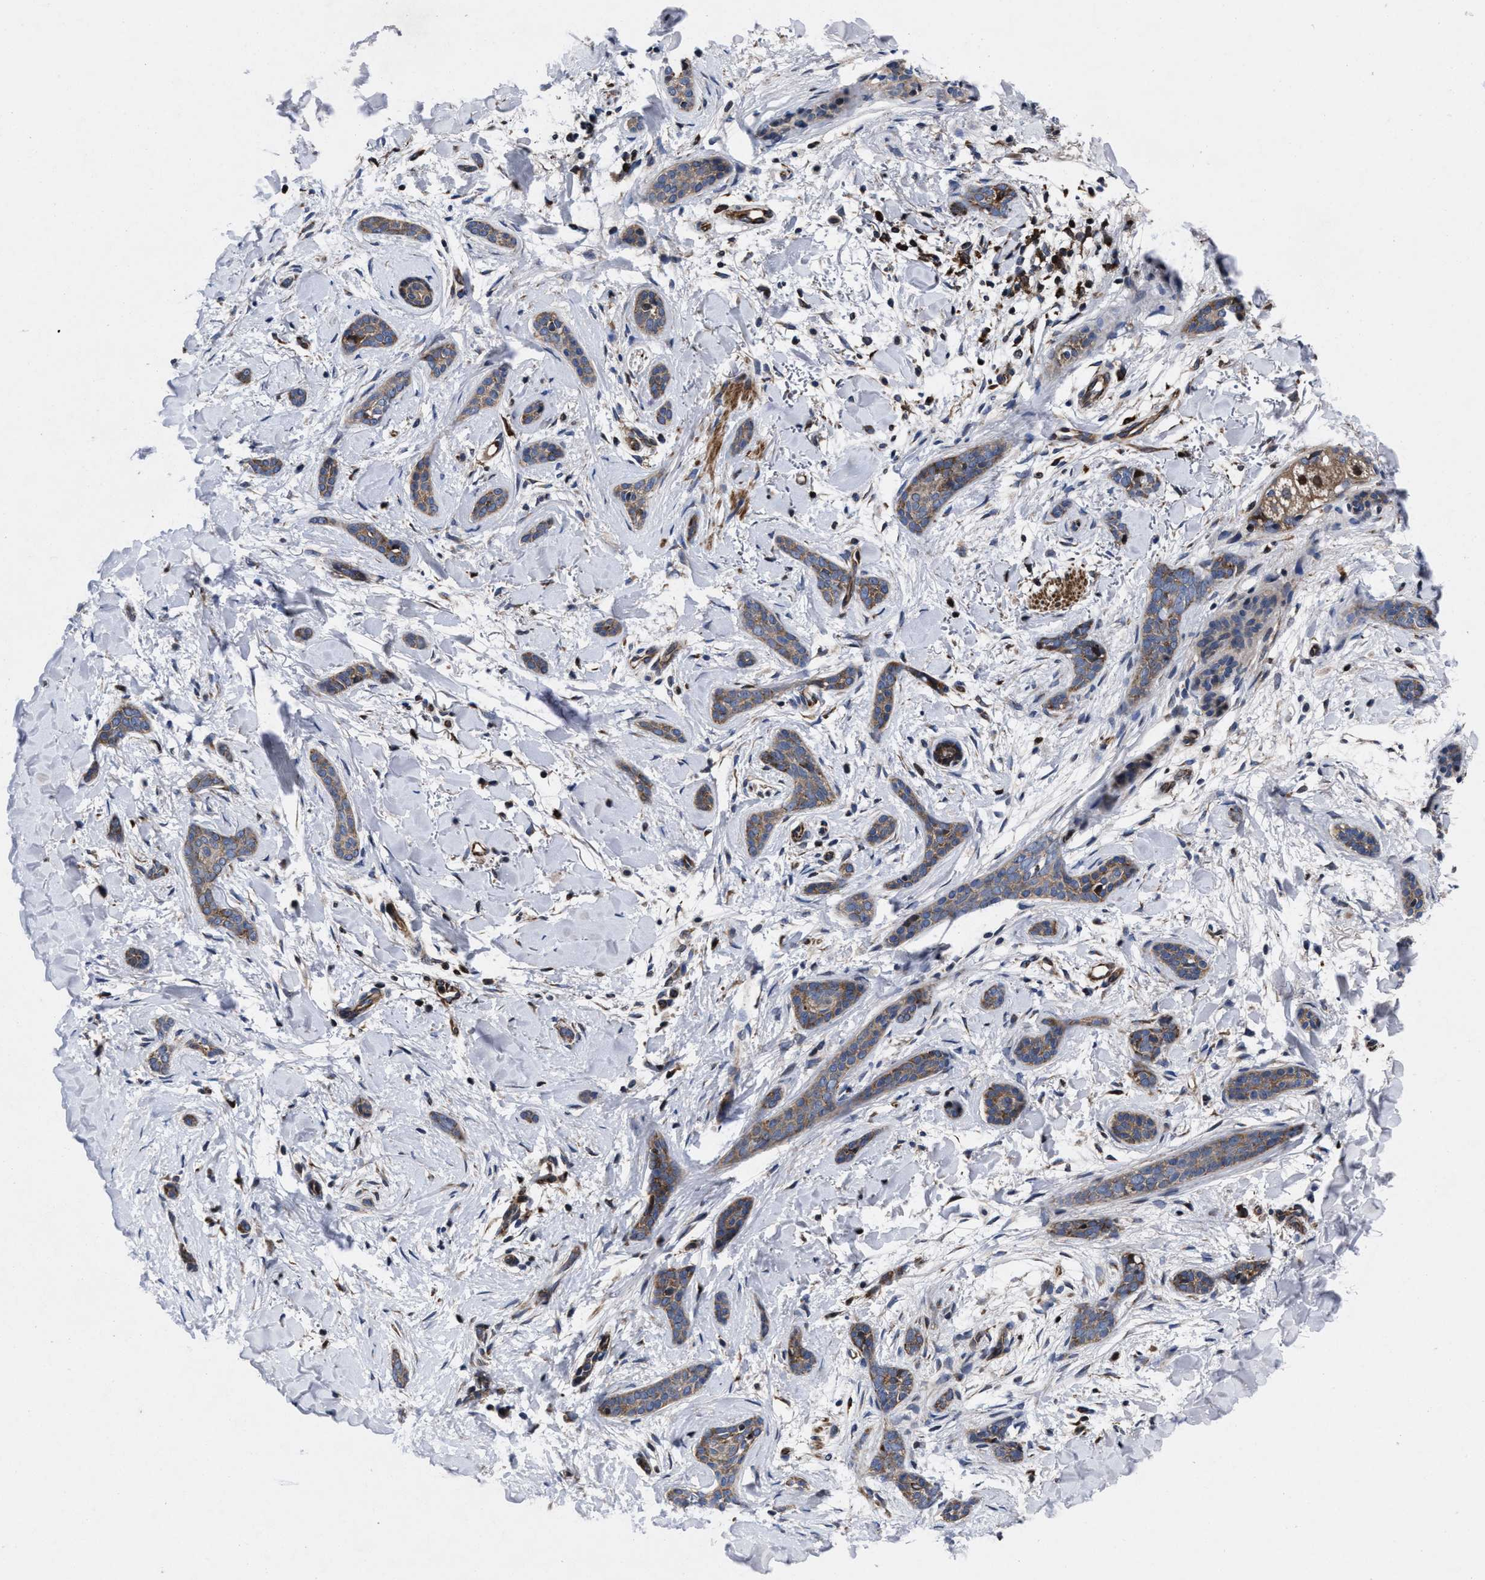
{"staining": {"intensity": "weak", "quantity": ">75%", "location": "cytoplasmic/membranous"}, "tissue": "skin cancer", "cell_type": "Tumor cells", "image_type": "cancer", "snomed": [{"axis": "morphology", "description": "Basal cell carcinoma"}, {"axis": "morphology", "description": "Adnexal tumor, benign"}, {"axis": "topography", "description": "Skin"}], "caption": "Immunohistochemical staining of human benign adnexal tumor (skin) displays weak cytoplasmic/membranous protein positivity in approximately >75% of tumor cells.", "gene": "MRPL50", "patient": {"sex": "female", "age": 42}}